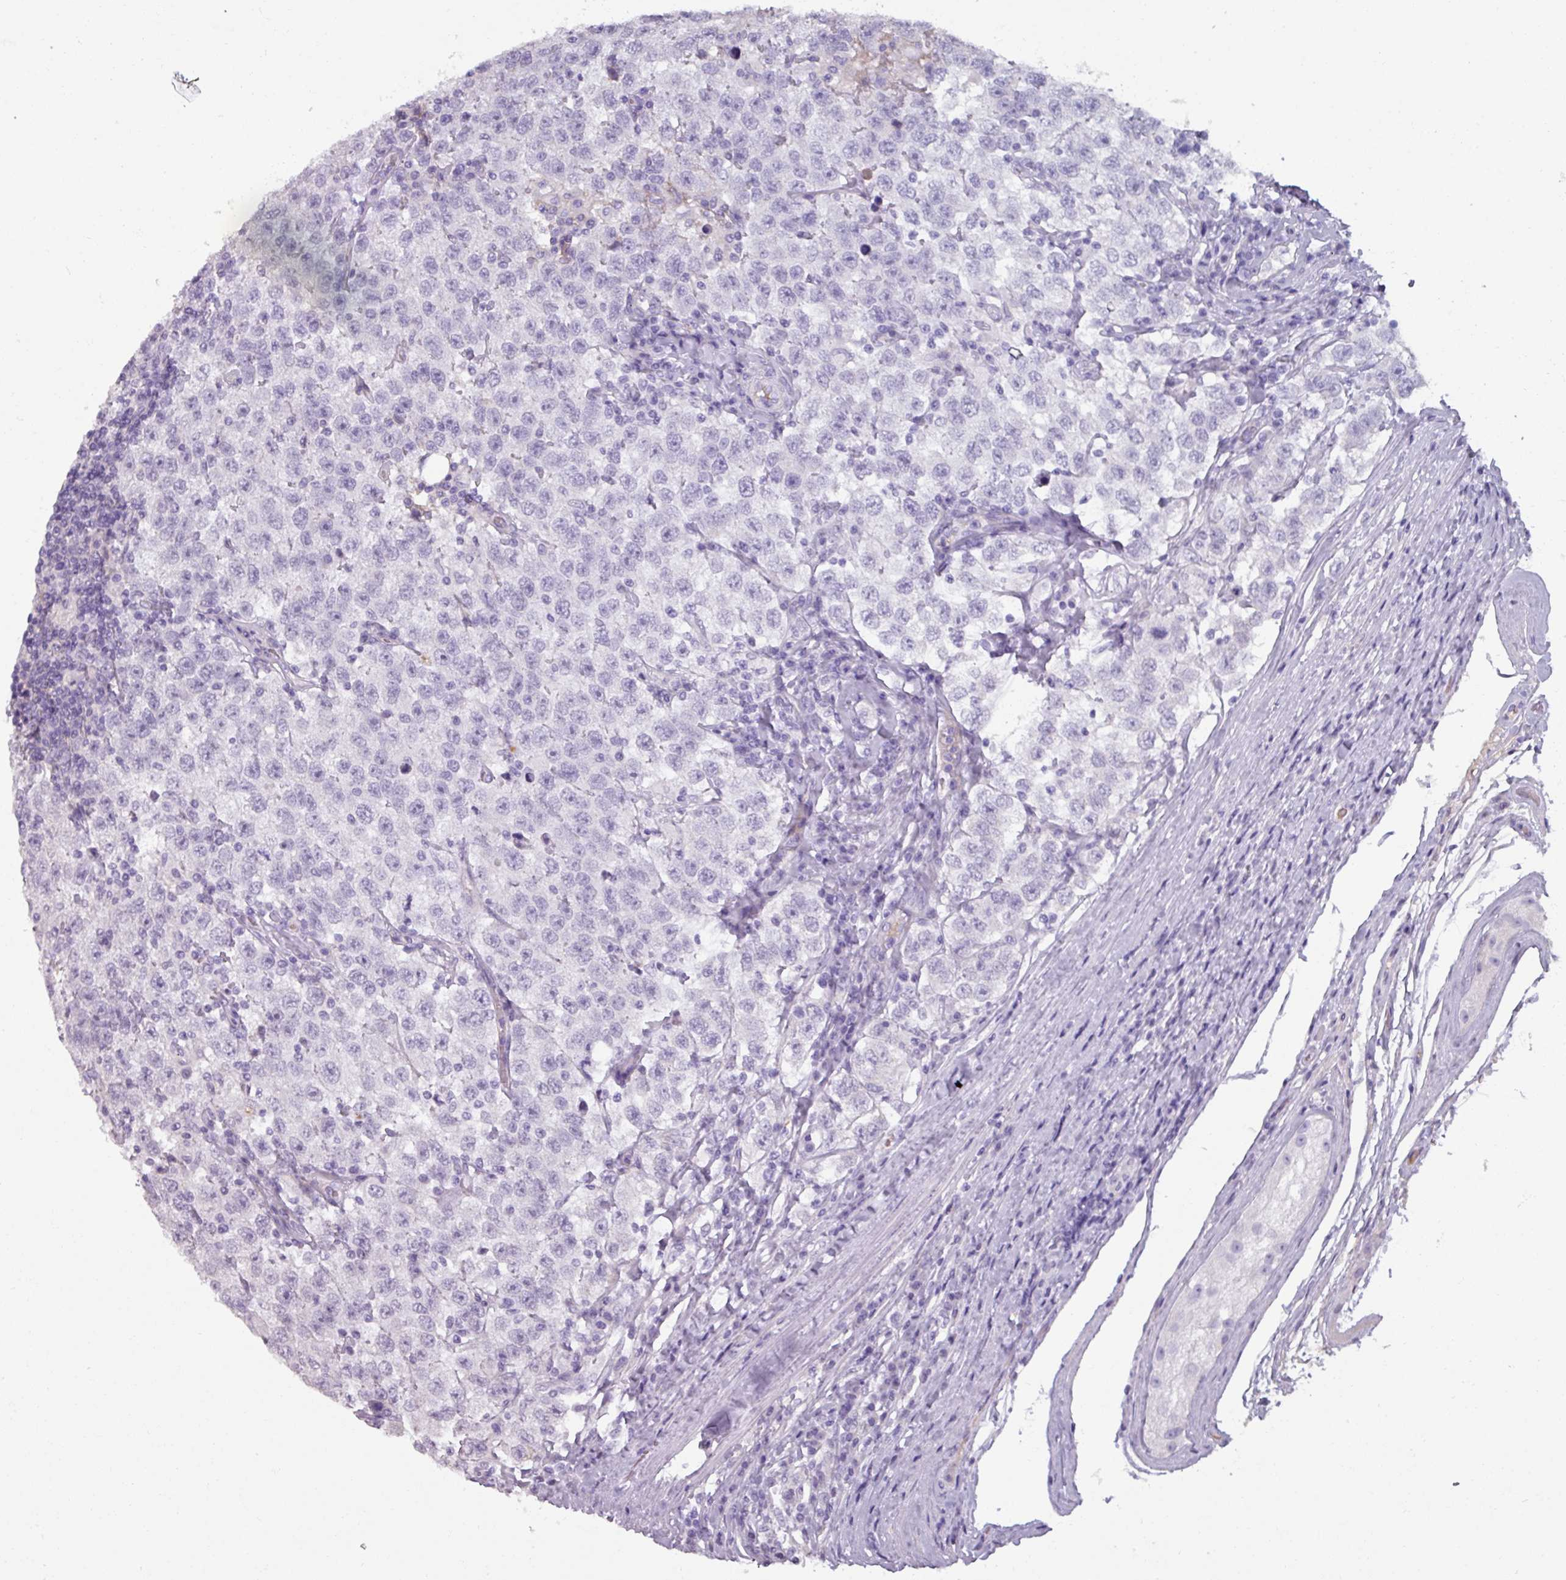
{"staining": {"intensity": "negative", "quantity": "none", "location": "none"}, "tissue": "testis cancer", "cell_type": "Tumor cells", "image_type": "cancer", "snomed": [{"axis": "morphology", "description": "Seminoma, NOS"}, {"axis": "topography", "description": "Testis"}], "caption": "Seminoma (testis) was stained to show a protein in brown. There is no significant staining in tumor cells.", "gene": "SPESP1", "patient": {"sex": "male", "age": 41}}